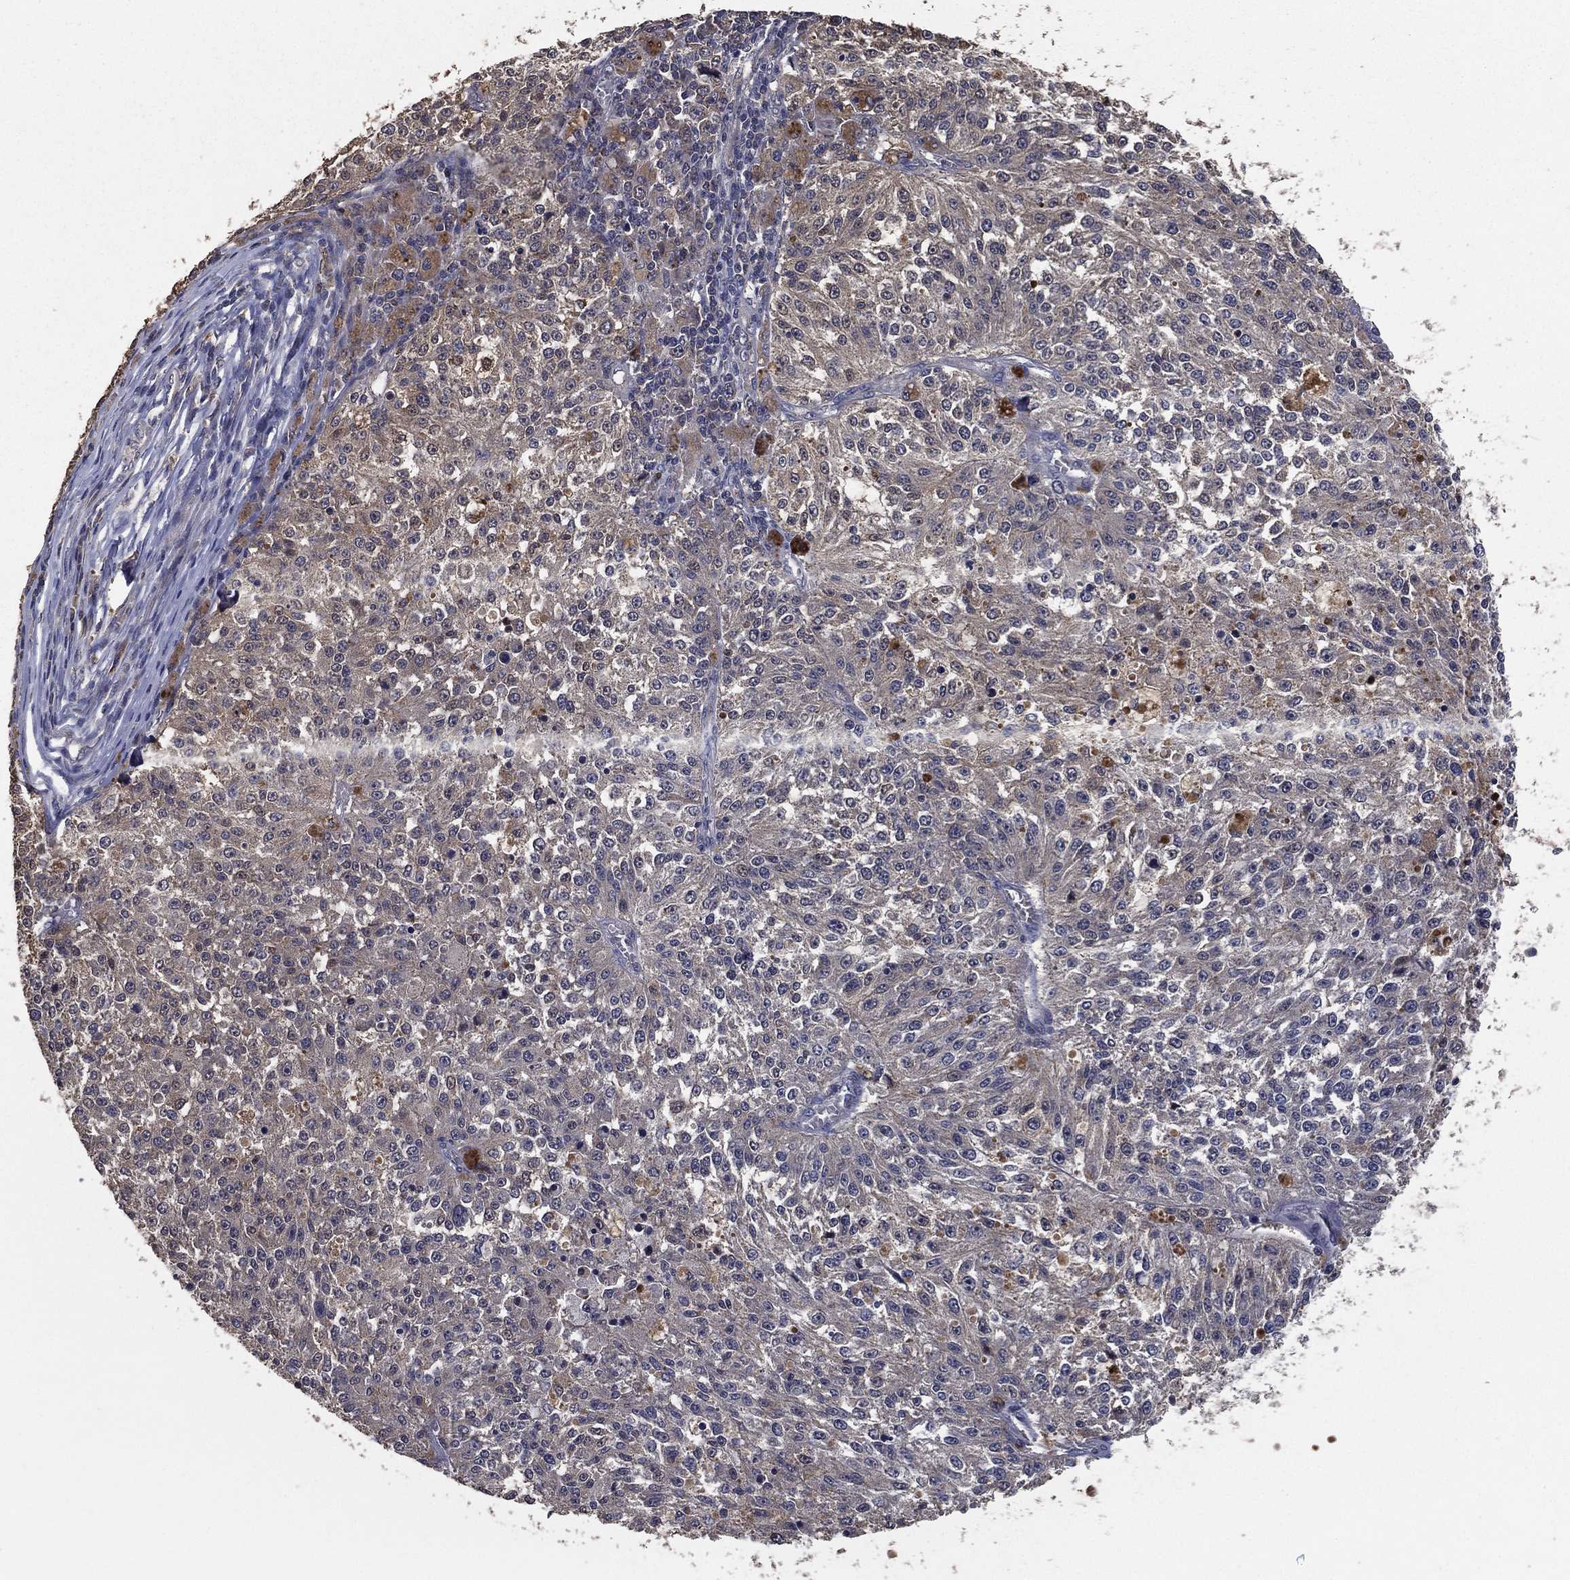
{"staining": {"intensity": "negative", "quantity": "none", "location": "none"}, "tissue": "melanoma", "cell_type": "Tumor cells", "image_type": "cancer", "snomed": [{"axis": "morphology", "description": "Malignant melanoma, Metastatic site"}, {"axis": "topography", "description": "Lymph node"}], "caption": "High power microscopy photomicrograph of an immunohistochemistry image of malignant melanoma (metastatic site), revealing no significant expression in tumor cells. (Brightfield microscopy of DAB IHC at high magnification).", "gene": "PCNT", "patient": {"sex": "female", "age": 64}}